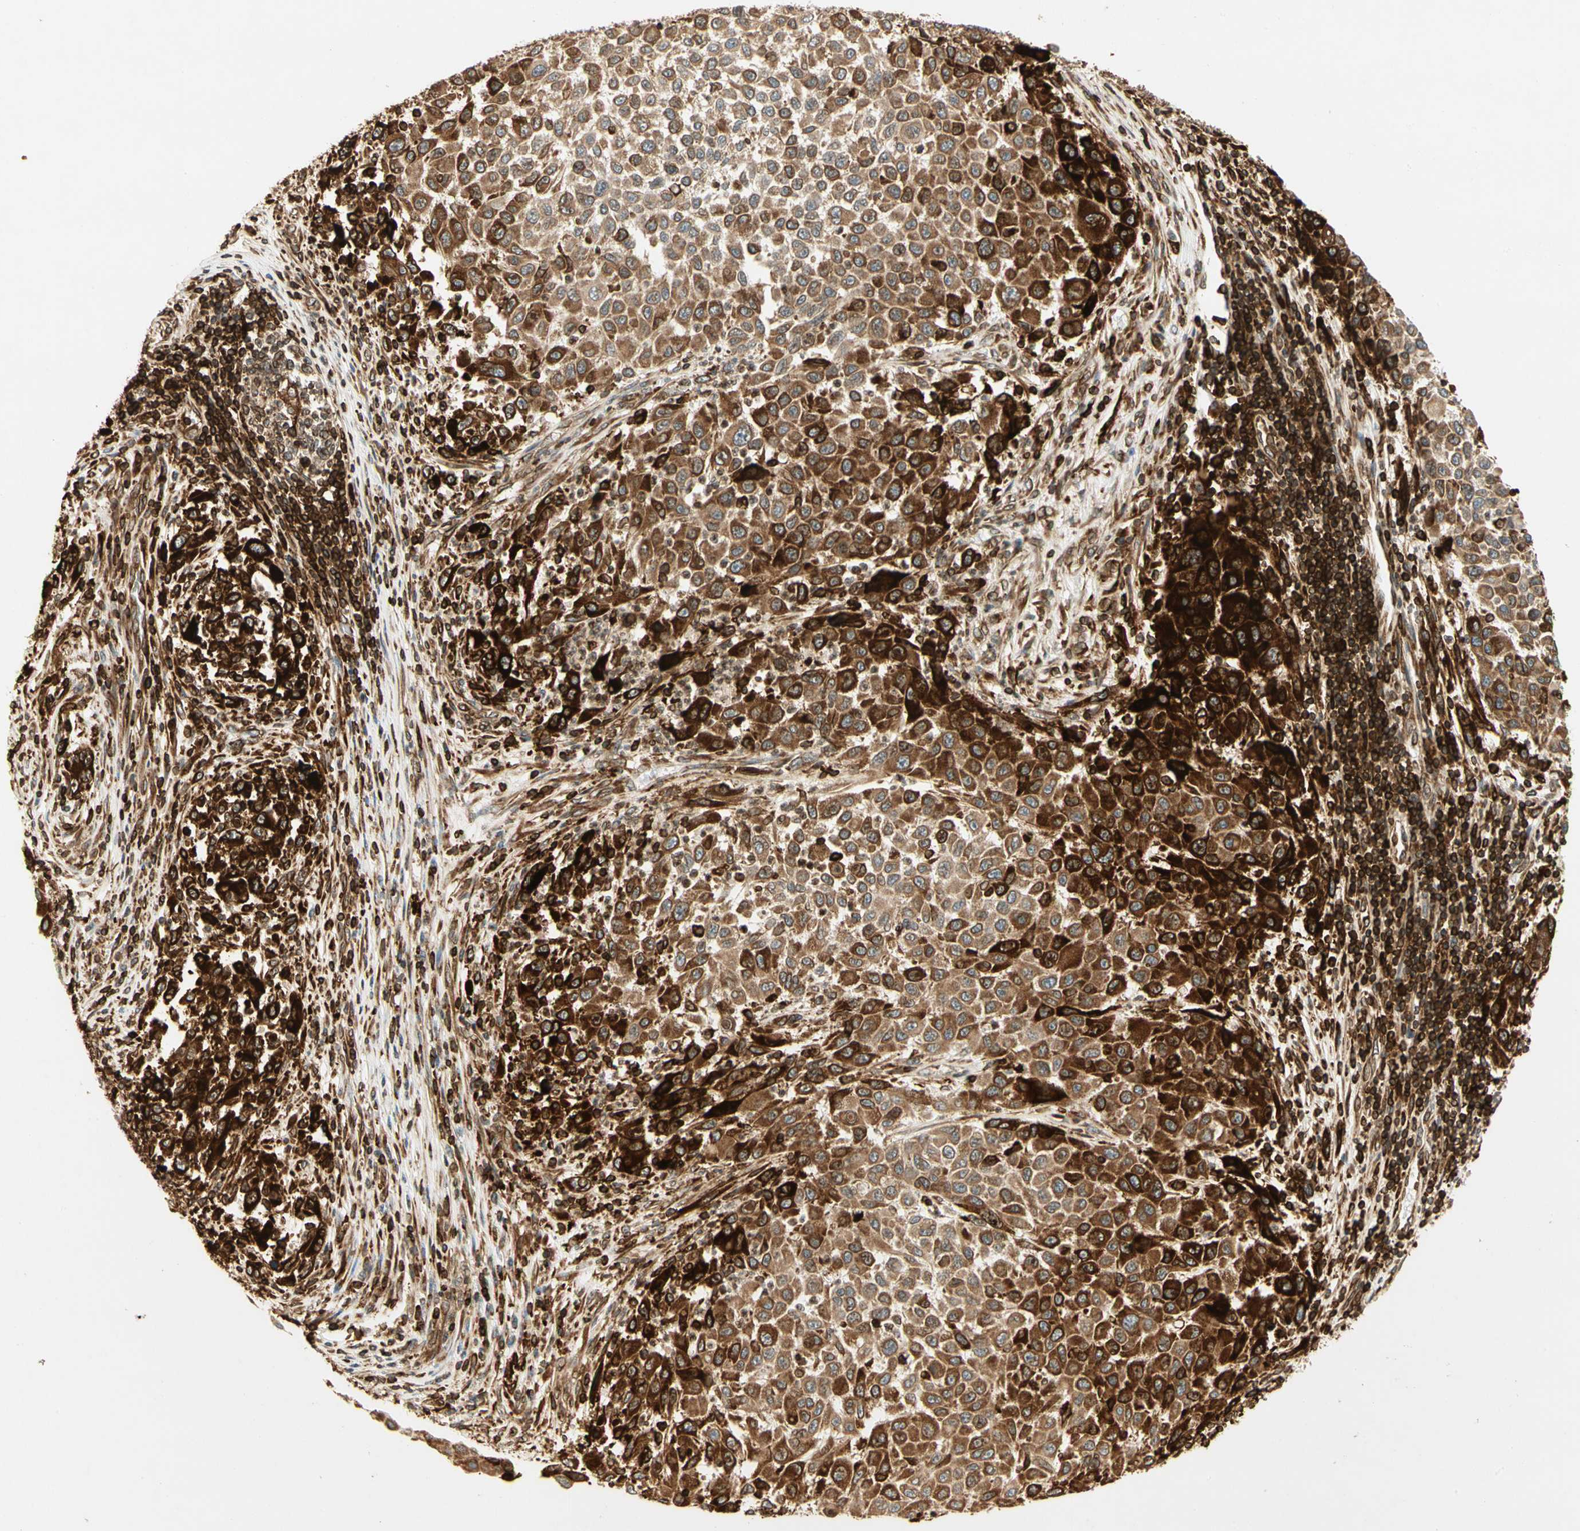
{"staining": {"intensity": "strong", "quantity": ">75%", "location": "cytoplasmic/membranous"}, "tissue": "melanoma", "cell_type": "Tumor cells", "image_type": "cancer", "snomed": [{"axis": "morphology", "description": "Malignant melanoma, Metastatic site"}, {"axis": "topography", "description": "Lymph node"}], "caption": "Immunohistochemistry (IHC) (DAB (3,3'-diaminobenzidine)) staining of human malignant melanoma (metastatic site) exhibits strong cytoplasmic/membranous protein positivity in about >75% of tumor cells.", "gene": "TAPBP", "patient": {"sex": "male", "age": 61}}